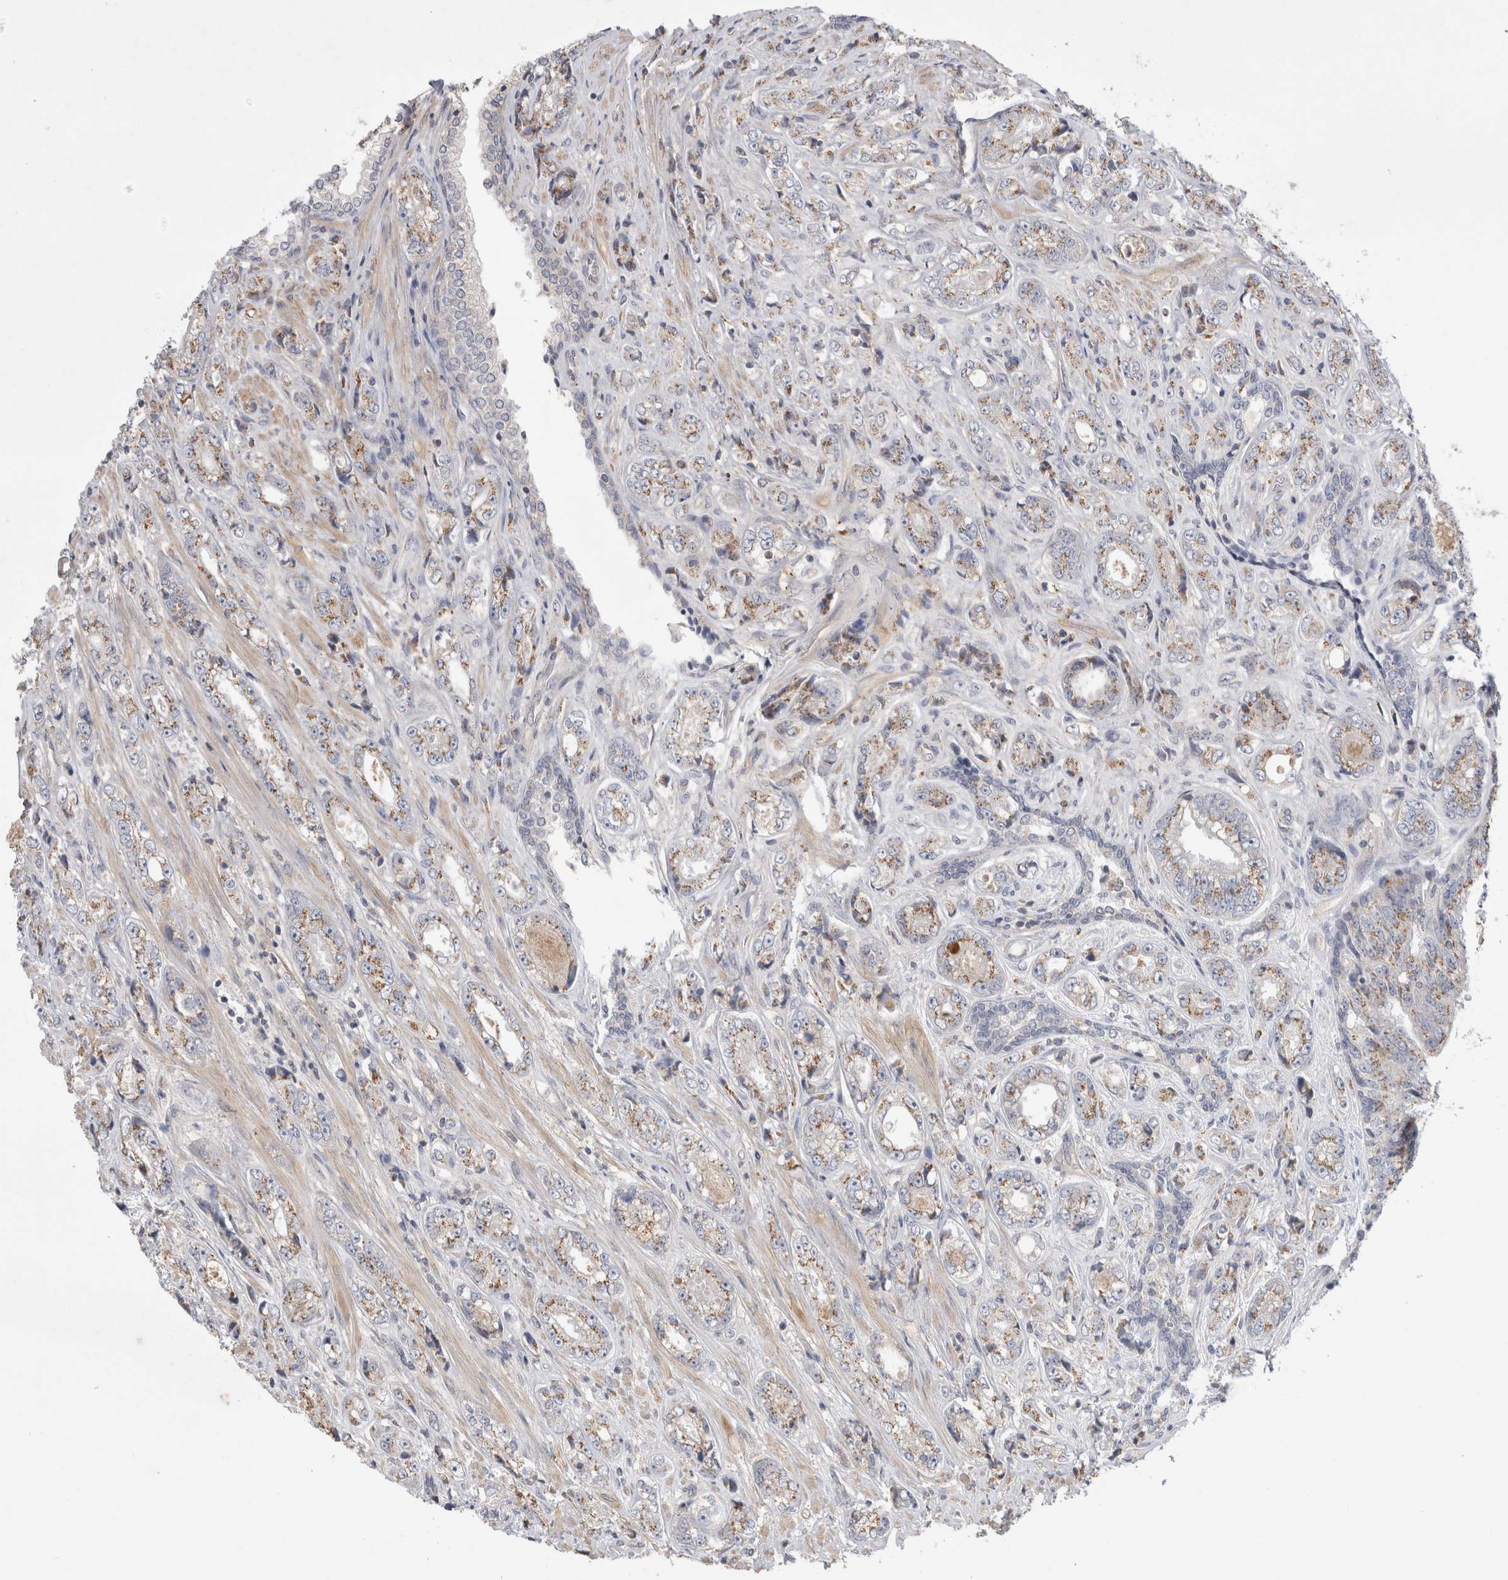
{"staining": {"intensity": "weak", "quantity": ">75%", "location": "cytoplasmic/membranous"}, "tissue": "prostate cancer", "cell_type": "Tumor cells", "image_type": "cancer", "snomed": [{"axis": "morphology", "description": "Adenocarcinoma, High grade"}, {"axis": "topography", "description": "Prostate"}], "caption": "Immunohistochemical staining of prostate adenocarcinoma (high-grade) reveals weak cytoplasmic/membranous protein expression in about >75% of tumor cells.", "gene": "SRD5A3", "patient": {"sex": "male", "age": 61}}